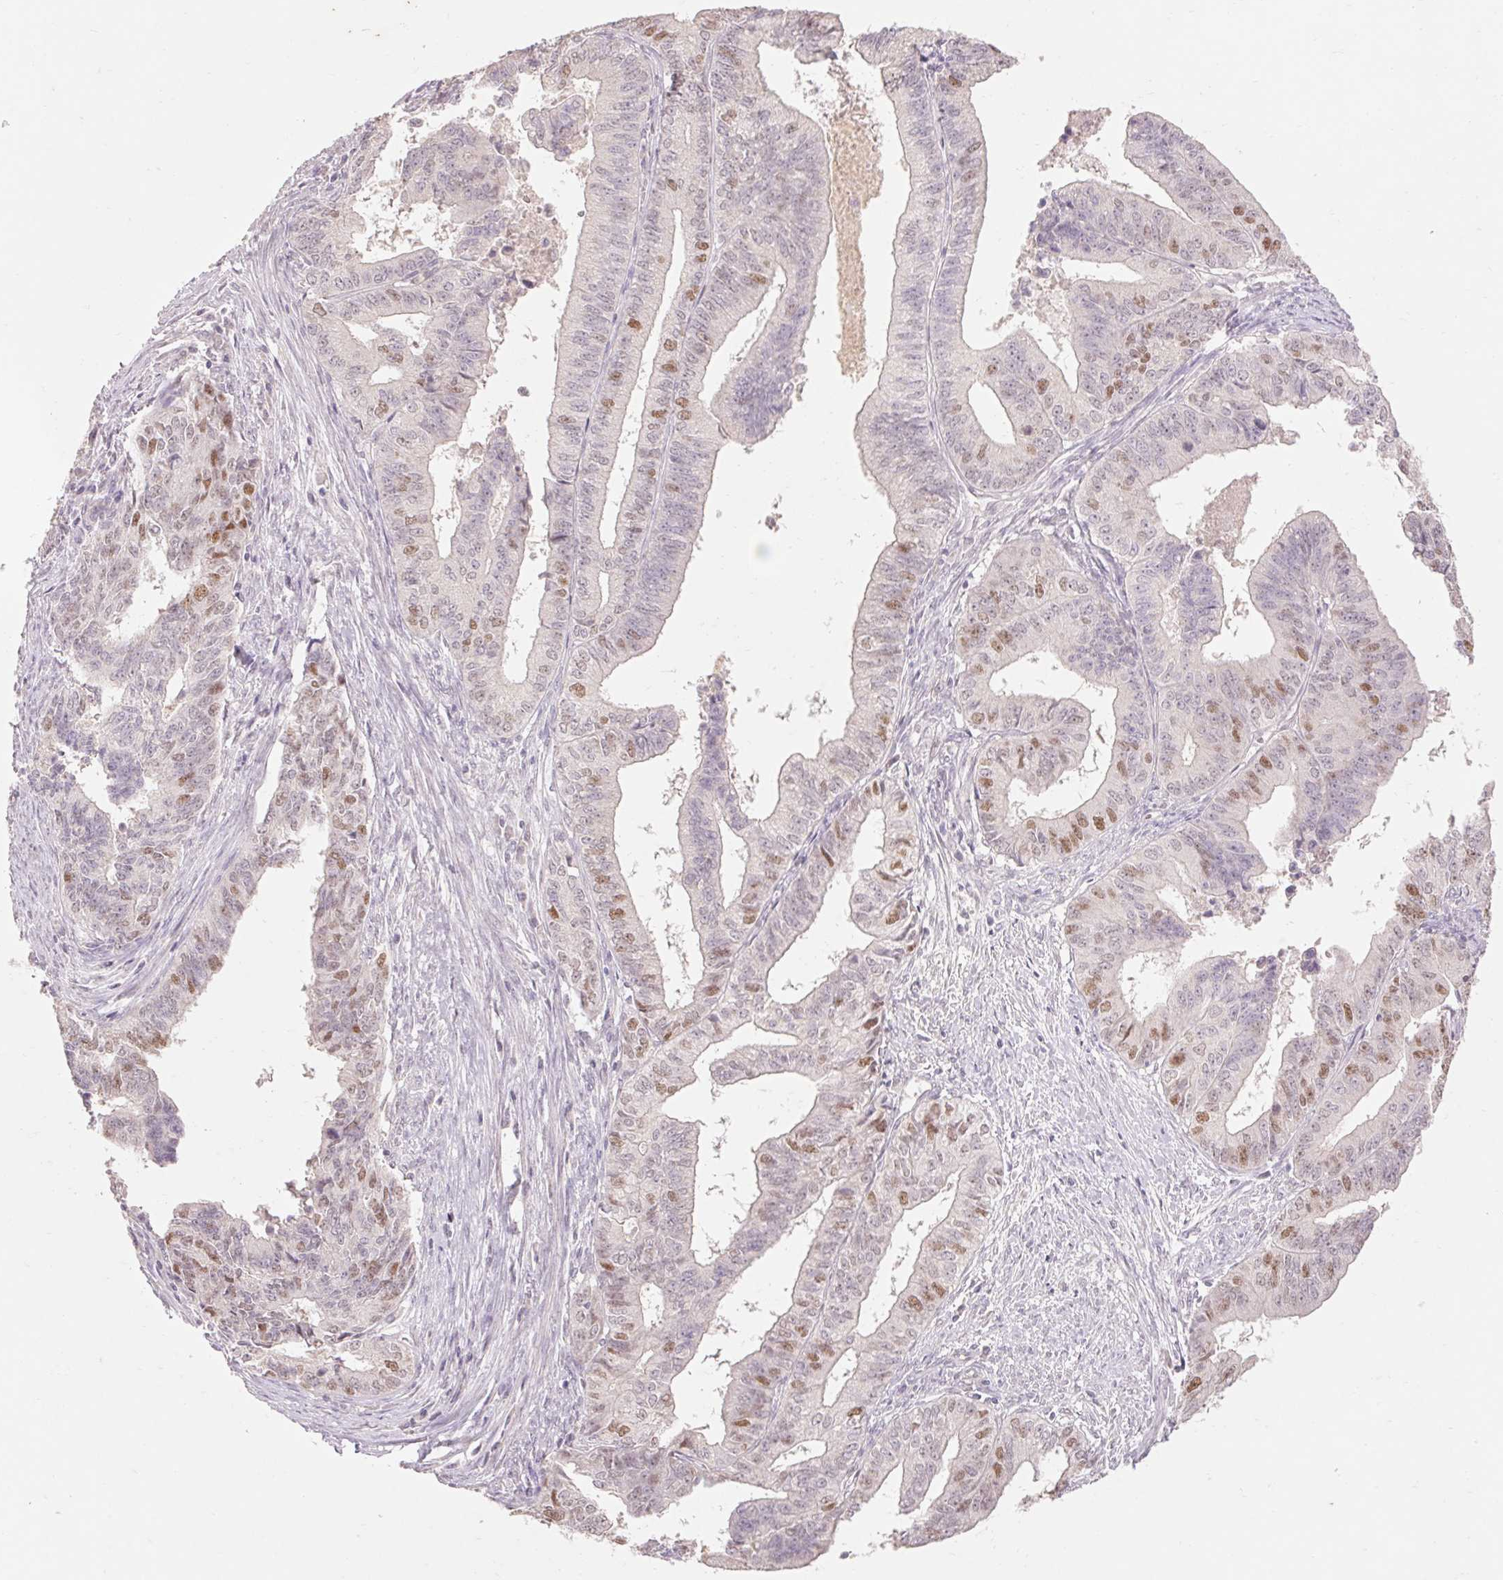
{"staining": {"intensity": "moderate", "quantity": "<25%", "location": "nuclear"}, "tissue": "endometrial cancer", "cell_type": "Tumor cells", "image_type": "cancer", "snomed": [{"axis": "morphology", "description": "Adenocarcinoma, NOS"}, {"axis": "topography", "description": "Endometrium"}], "caption": "This is a photomicrograph of immunohistochemistry staining of adenocarcinoma (endometrial), which shows moderate staining in the nuclear of tumor cells.", "gene": "SKP2", "patient": {"sex": "female", "age": 65}}